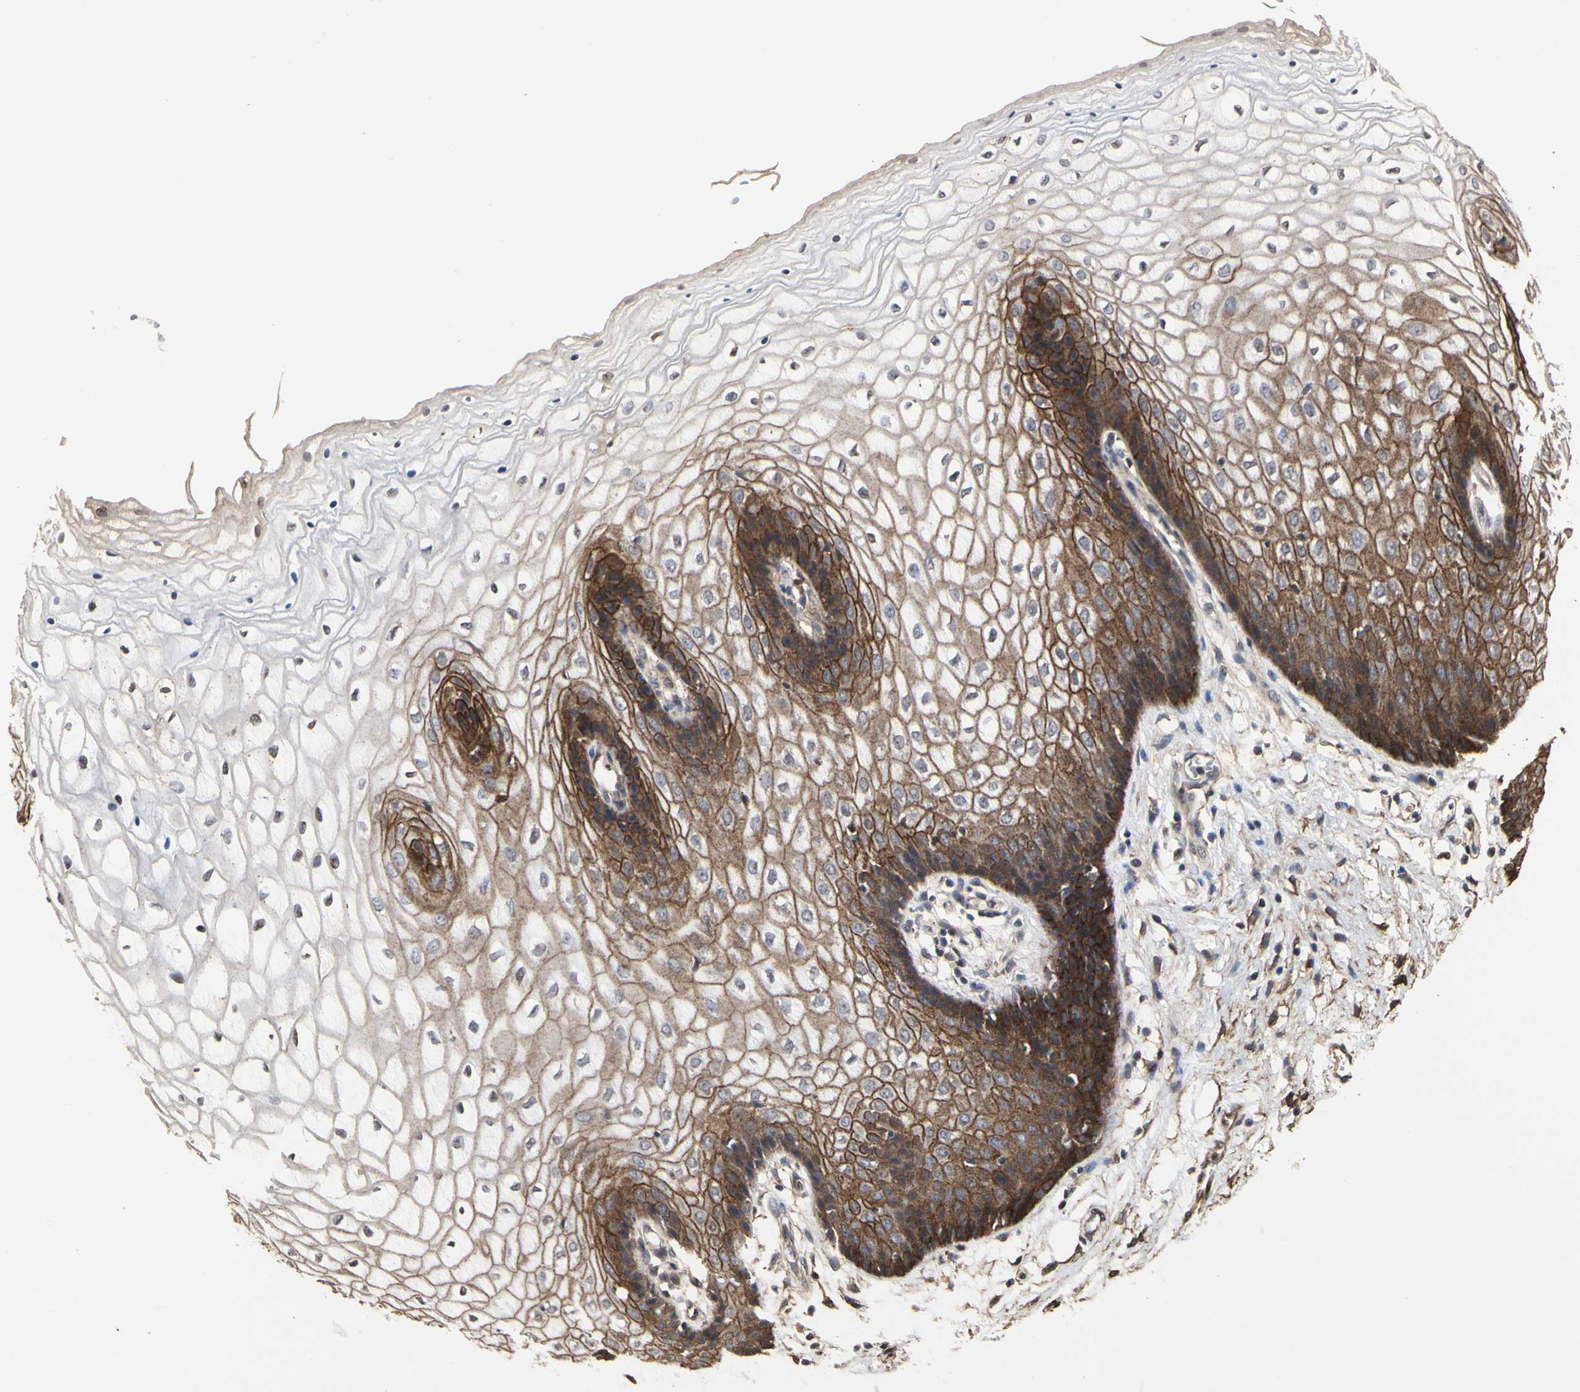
{"staining": {"intensity": "strong", "quantity": "<25%", "location": "cytoplasmic/membranous"}, "tissue": "vagina", "cell_type": "Squamous epithelial cells", "image_type": "normal", "snomed": [{"axis": "morphology", "description": "Normal tissue, NOS"}, {"axis": "topography", "description": "Vagina"}], "caption": "Immunohistochemistry photomicrograph of unremarkable vagina stained for a protein (brown), which reveals medium levels of strong cytoplasmic/membranous staining in approximately <25% of squamous epithelial cells.", "gene": "TAOK1", "patient": {"sex": "female", "age": 34}}